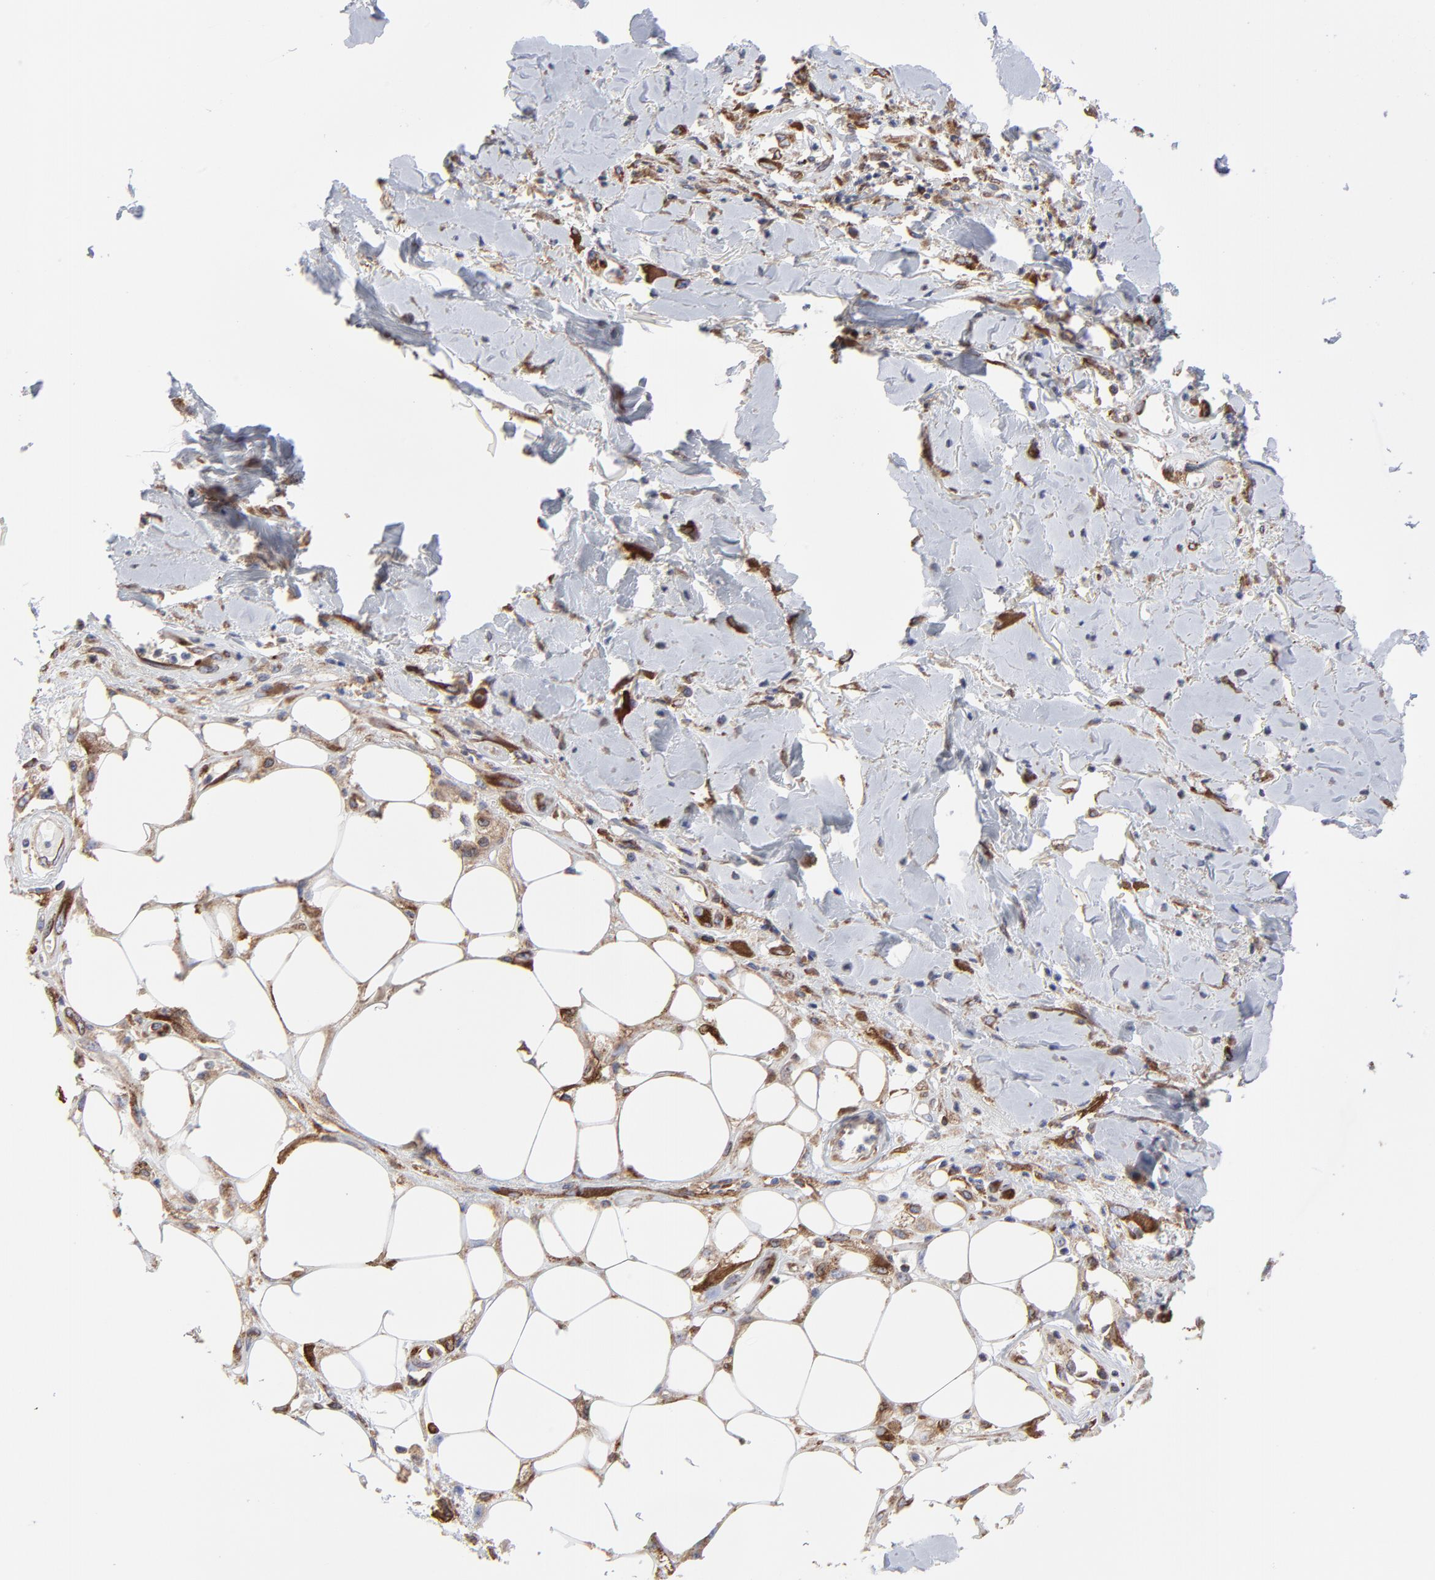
{"staining": {"intensity": "weak", "quantity": ">75%", "location": "cytoplasmic/membranous"}, "tissue": "skin cancer", "cell_type": "Tumor cells", "image_type": "cancer", "snomed": [{"axis": "morphology", "description": "Squamous cell carcinoma, NOS"}, {"axis": "topography", "description": "Skin"}, {"axis": "topography", "description": "Anal"}], "caption": "Immunohistochemical staining of skin squamous cell carcinoma reveals low levels of weak cytoplasmic/membranous protein staining in about >75% of tumor cells.", "gene": "LMAN1", "patient": {"sex": "female", "age": 55}}